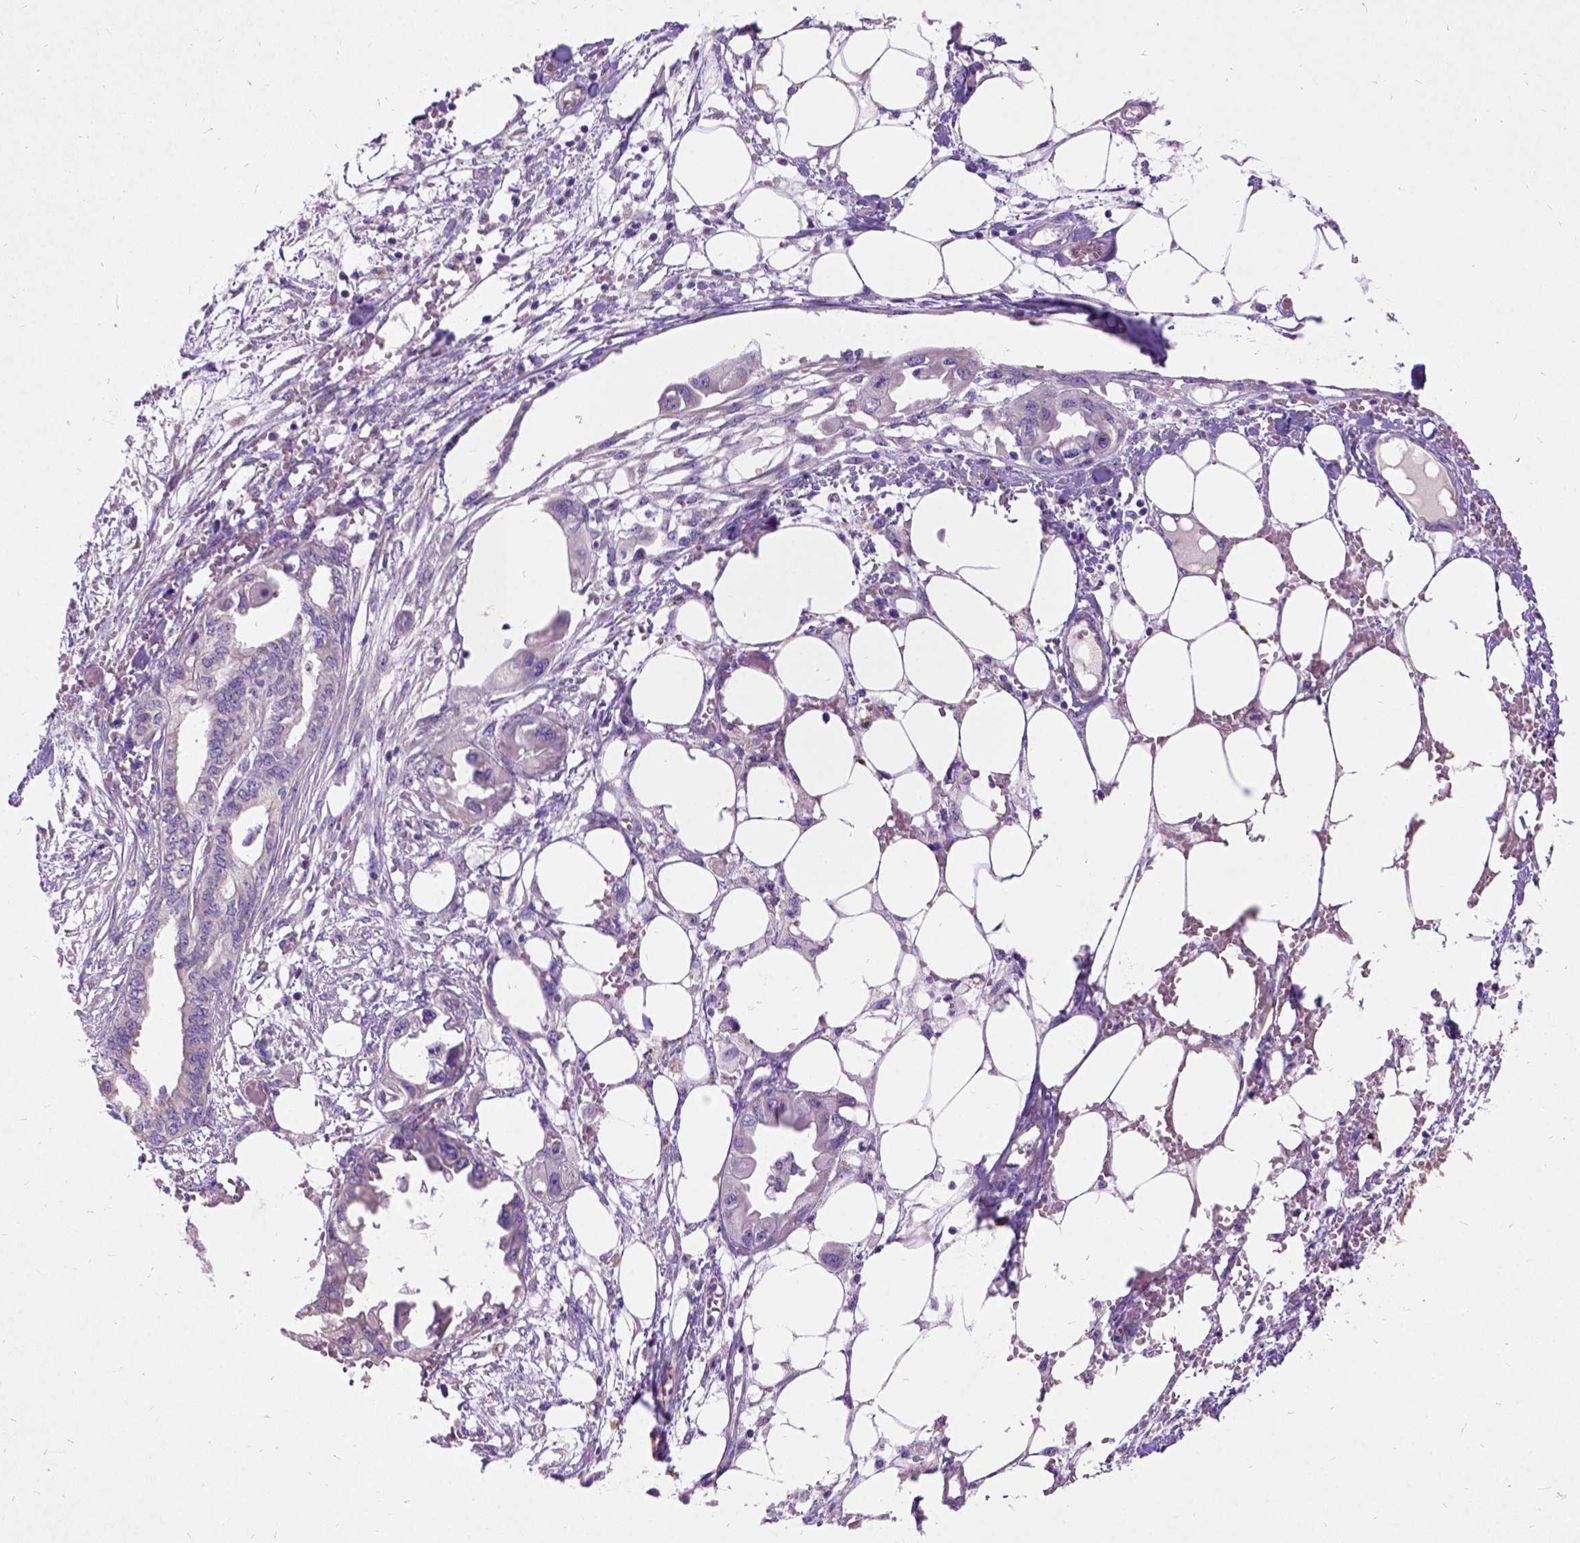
{"staining": {"intensity": "negative", "quantity": "none", "location": "none"}, "tissue": "endometrial cancer", "cell_type": "Tumor cells", "image_type": "cancer", "snomed": [{"axis": "morphology", "description": "Adenocarcinoma, NOS"}, {"axis": "morphology", "description": "Adenocarcinoma, metastatic, NOS"}, {"axis": "topography", "description": "Adipose tissue"}, {"axis": "topography", "description": "Endometrium"}], "caption": "Immunohistochemical staining of human metastatic adenocarcinoma (endometrial) reveals no significant staining in tumor cells. The staining was performed using DAB to visualize the protein expression in brown, while the nuclei were stained in blue with hematoxylin (Magnification: 20x).", "gene": "CFAP54", "patient": {"sex": "female", "age": 67}}